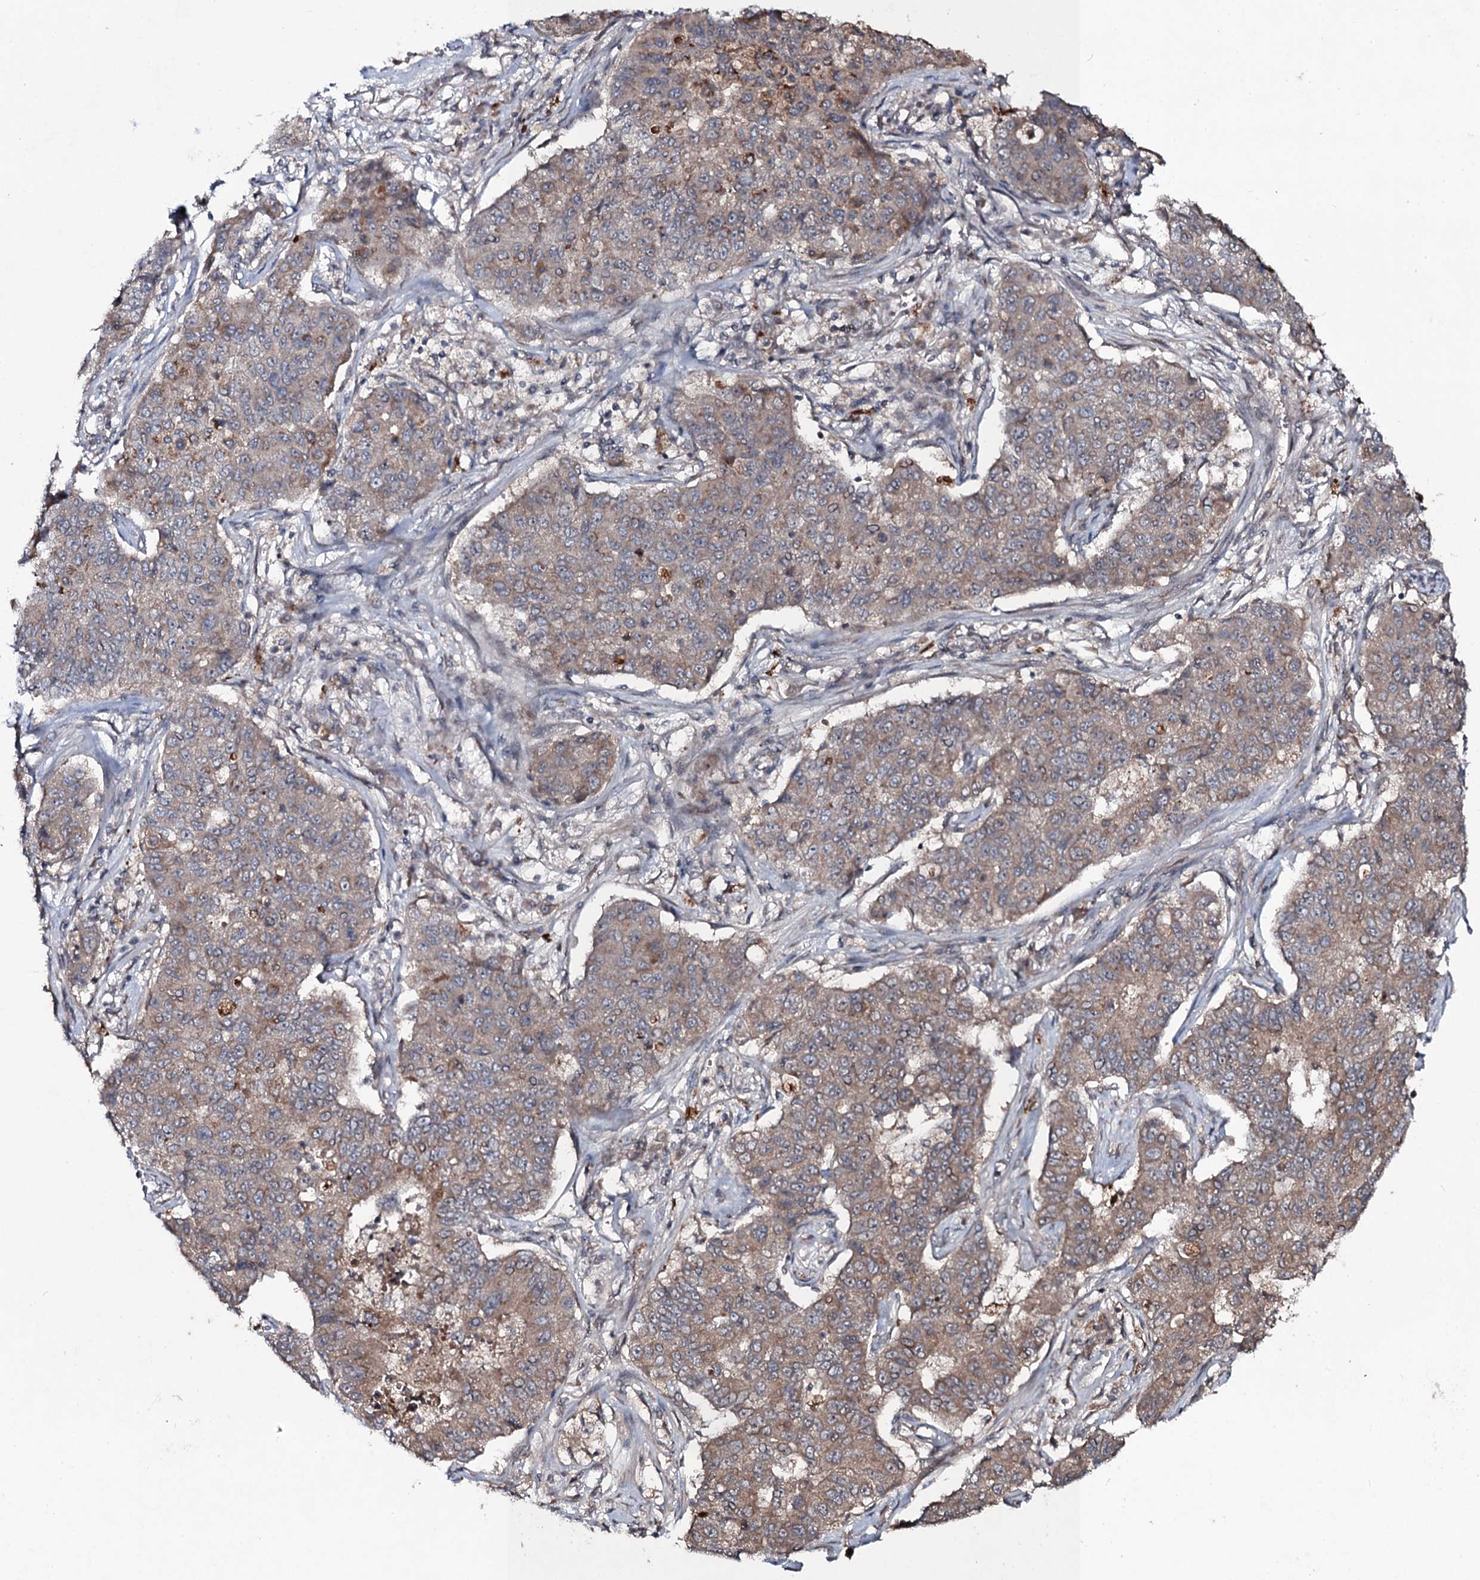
{"staining": {"intensity": "moderate", "quantity": "25%-75%", "location": "cytoplasmic/membranous"}, "tissue": "lung cancer", "cell_type": "Tumor cells", "image_type": "cancer", "snomed": [{"axis": "morphology", "description": "Squamous cell carcinoma, NOS"}, {"axis": "topography", "description": "Lung"}], "caption": "An immunohistochemistry (IHC) micrograph of tumor tissue is shown. Protein staining in brown shows moderate cytoplasmic/membranous positivity in lung cancer within tumor cells.", "gene": "SNAP23", "patient": {"sex": "male", "age": 74}}